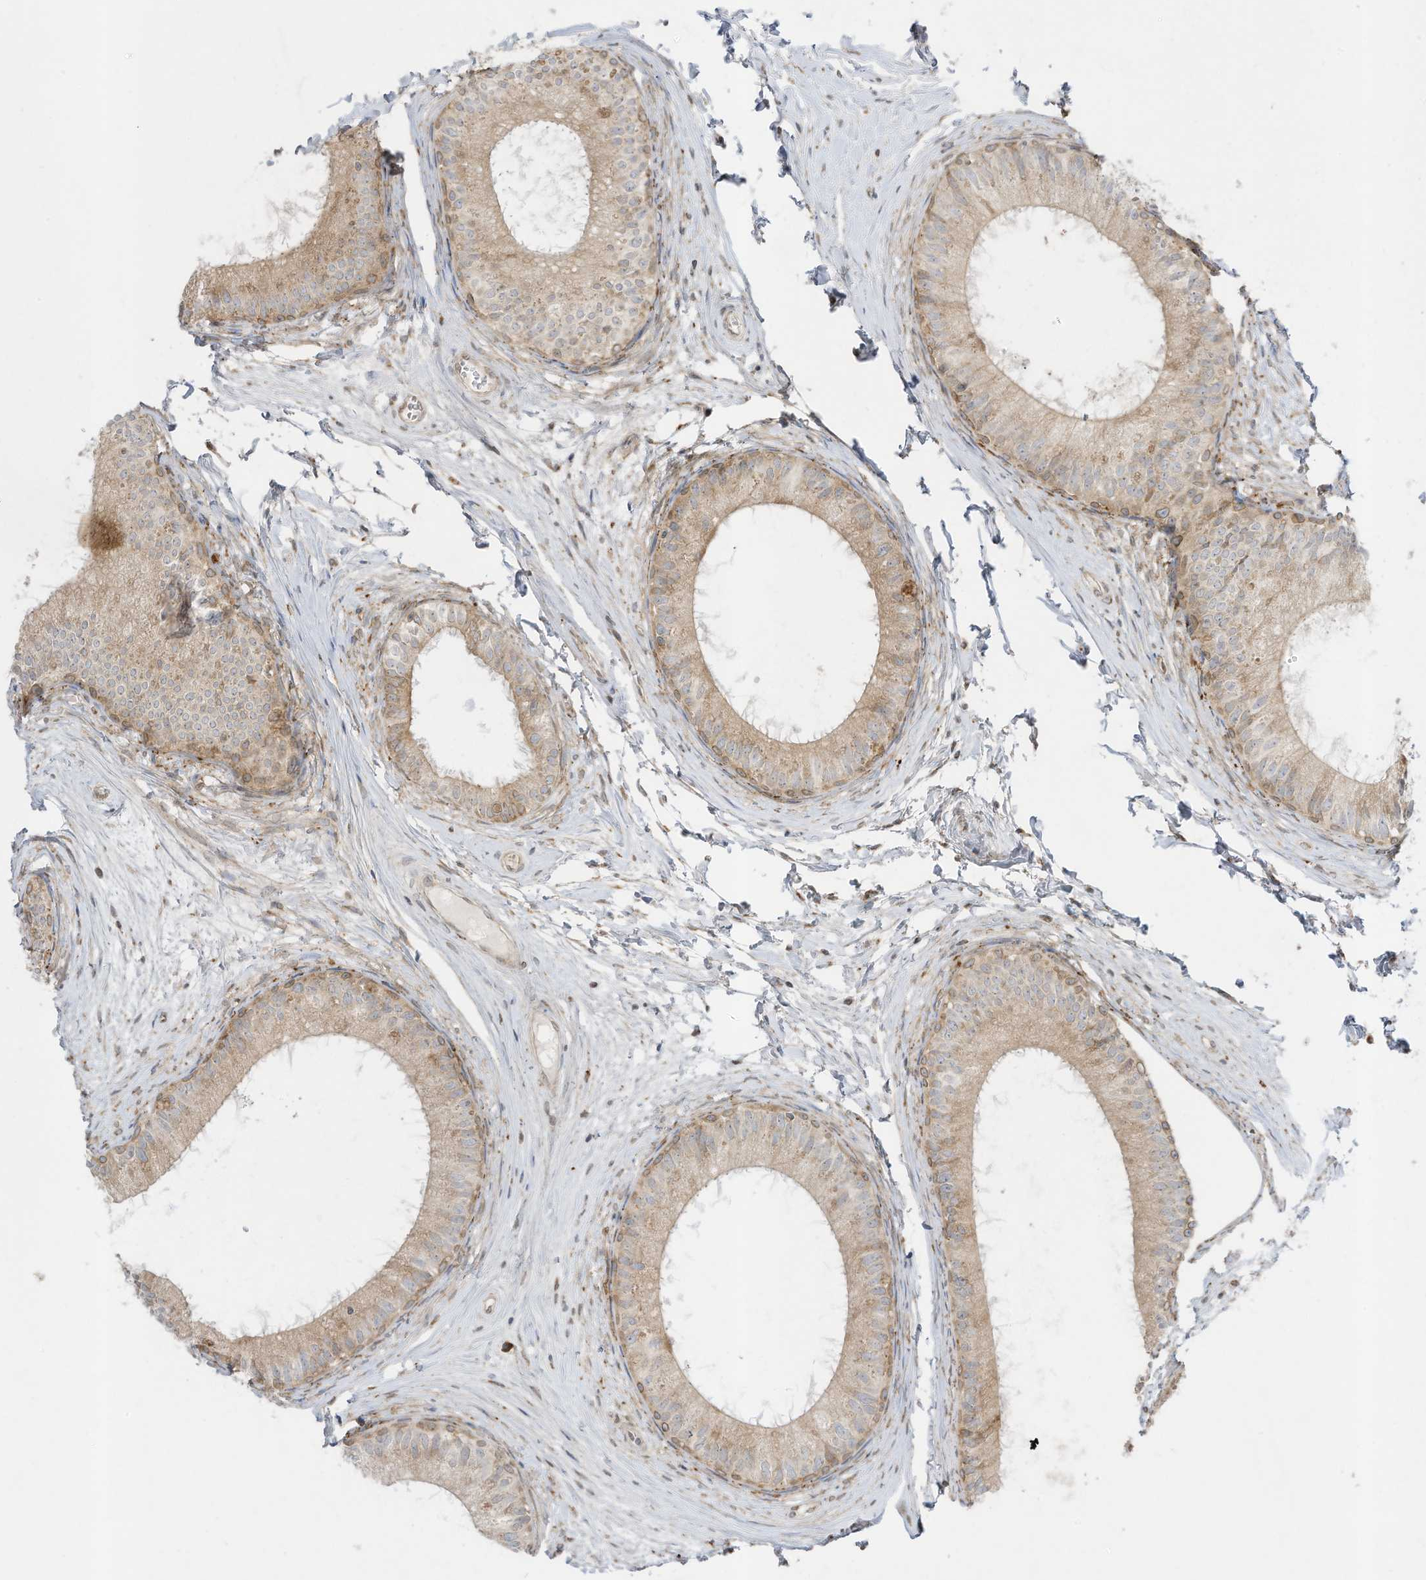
{"staining": {"intensity": "moderate", "quantity": "<25%", "location": "cytoplasmic/membranous"}, "tissue": "epididymis", "cell_type": "Glandular cells", "image_type": "normal", "snomed": [{"axis": "morphology", "description": "Normal tissue, NOS"}, {"axis": "topography", "description": "Epididymis"}], "caption": "Glandular cells exhibit low levels of moderate cytoplasmic/membranous staining in about <25% of cells in normal human epididymis.", "gene": "PTK6", "patient": {"sex": "male", "age": 34}}